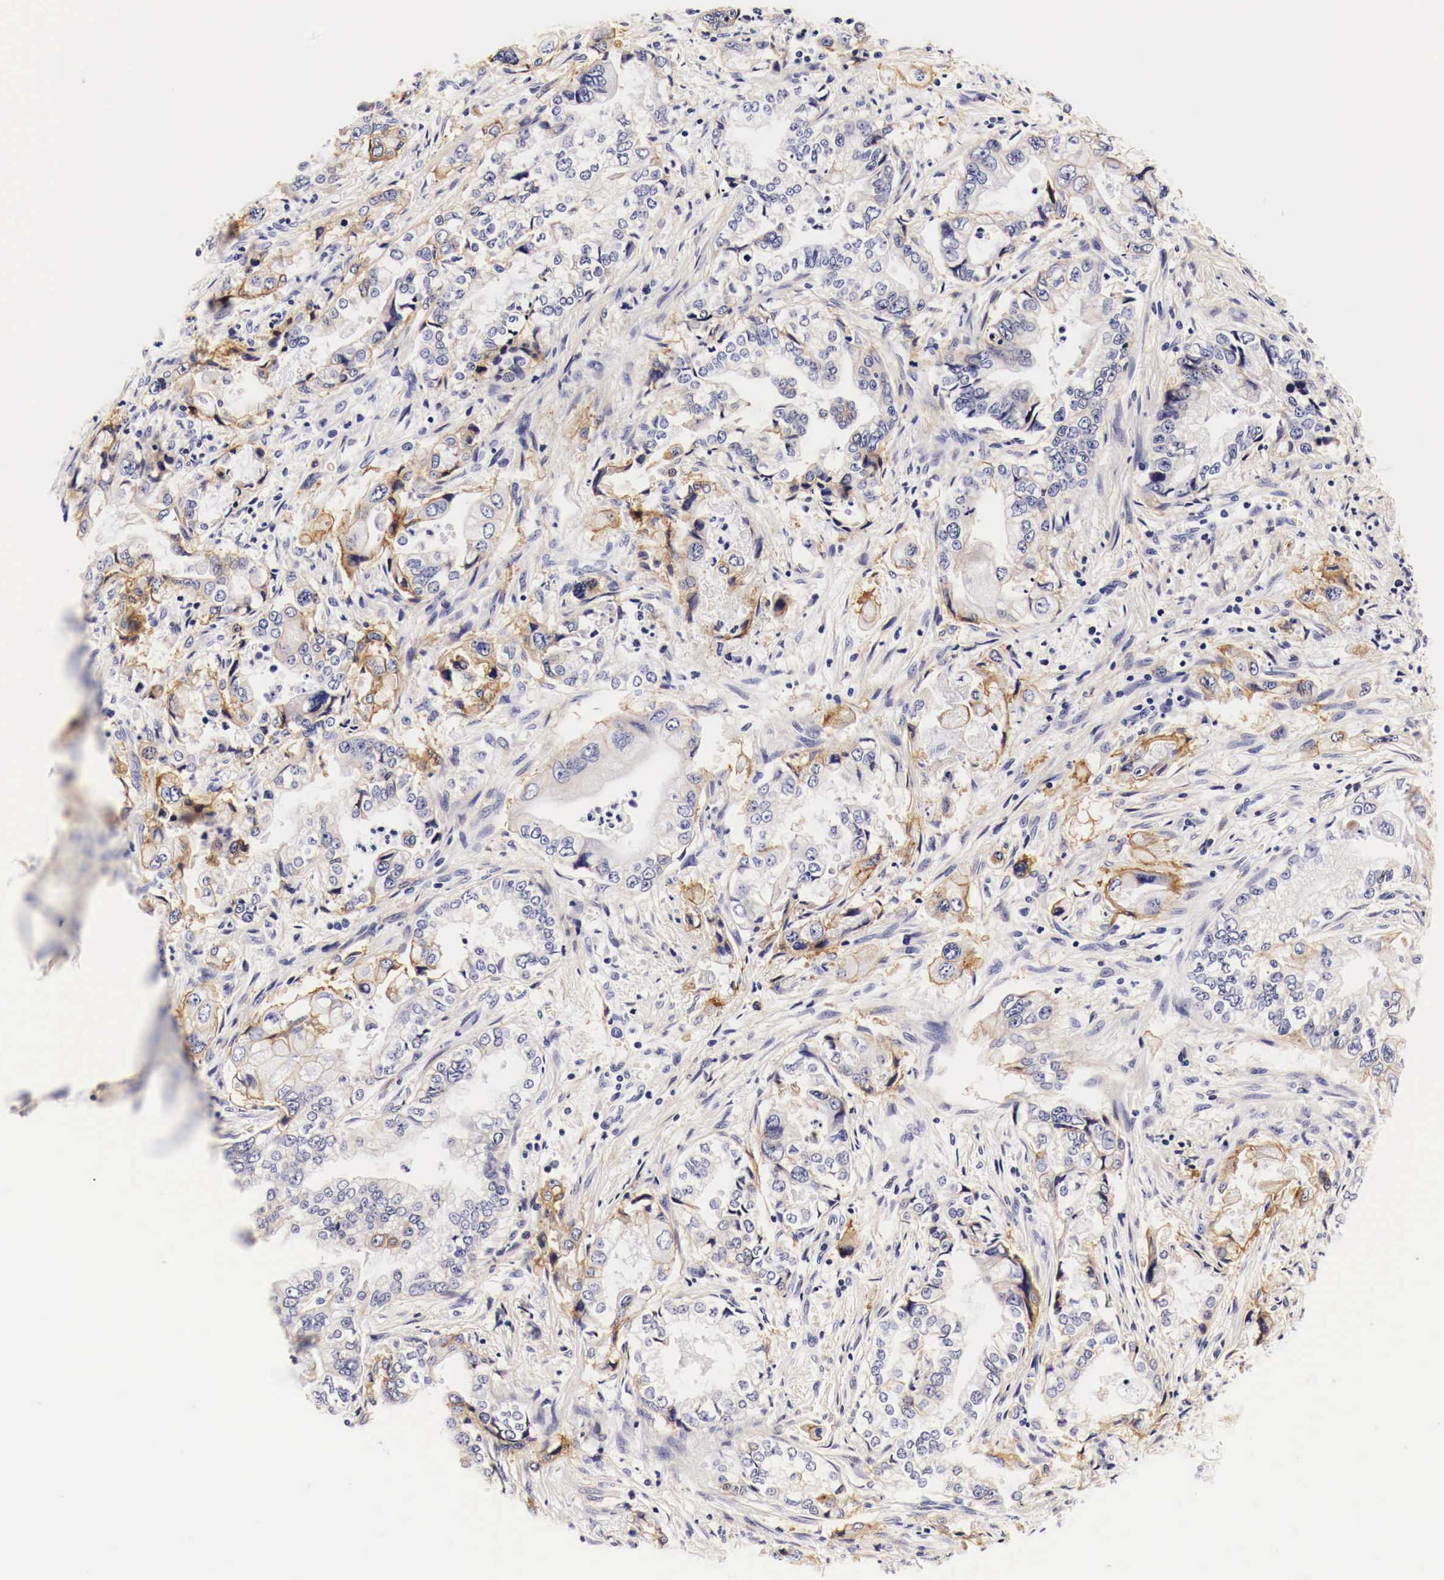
{"staining": {"intensity": "moderate", "quantity": "25%-75%", "location": "cytoplasmic/membranous"}, "tissue": "stomach cancer", "cell_type": "Tumor cells", "image_type": "cancer", "snomed": [{"axis": "morphology", "description": "Adenocarcinoma, NOS"}, {"axis": "topography", "description": "Pancreas"}, {"axis": "topography", "description": "Stomach, upper"}], "caption": "Protein expression by IHC reveals moderate cytoplasmic/membranous expression in about 25%-75% of tumor cells in adenocarcinoma (stomach).", "gene": "EGFR", "patient": {"sex": "male", "age": 77}}